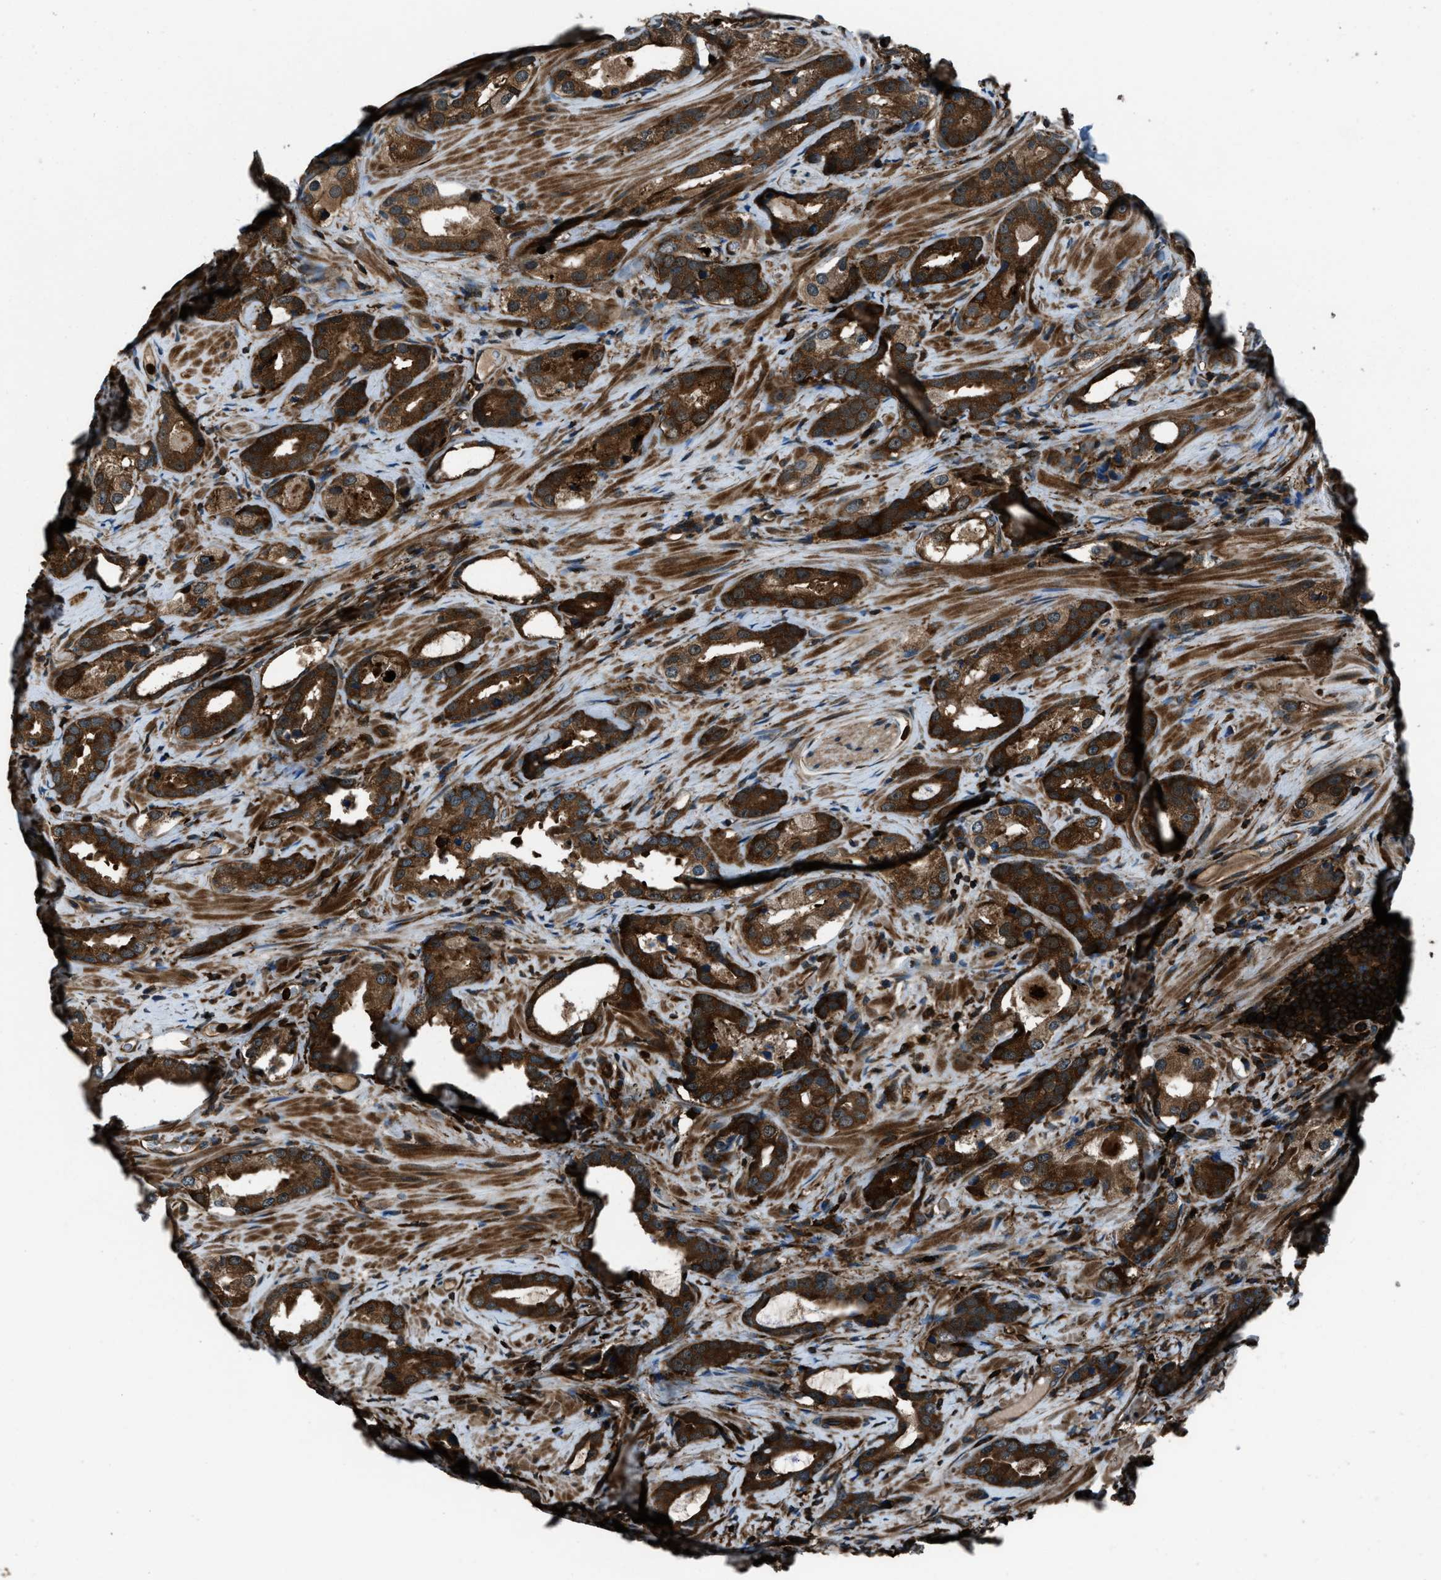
{"staining": {"intensity": "strong", "quantity": ">75%", "location": "cytoplasmic/membranous,nuclear"}, "tissue": "prostate cancer", "cell_type": "Tumor cells", "image_type": "cancer", "snomed": [{"axis": "morphology", "description": "Adenocarcinoma, High grade"}, {"axis": "topography", "description": "Prostate"}], "caption": "About >75% of tumor cells in human high-grade adenocarcinoma (prostate) reveal strong cytoplasmic/membranous and nuclear protein positivity as visualized by brown immunohistochemical staining.", "gene": "SNX30", "patient": {"sex": "male", "age": 63}}